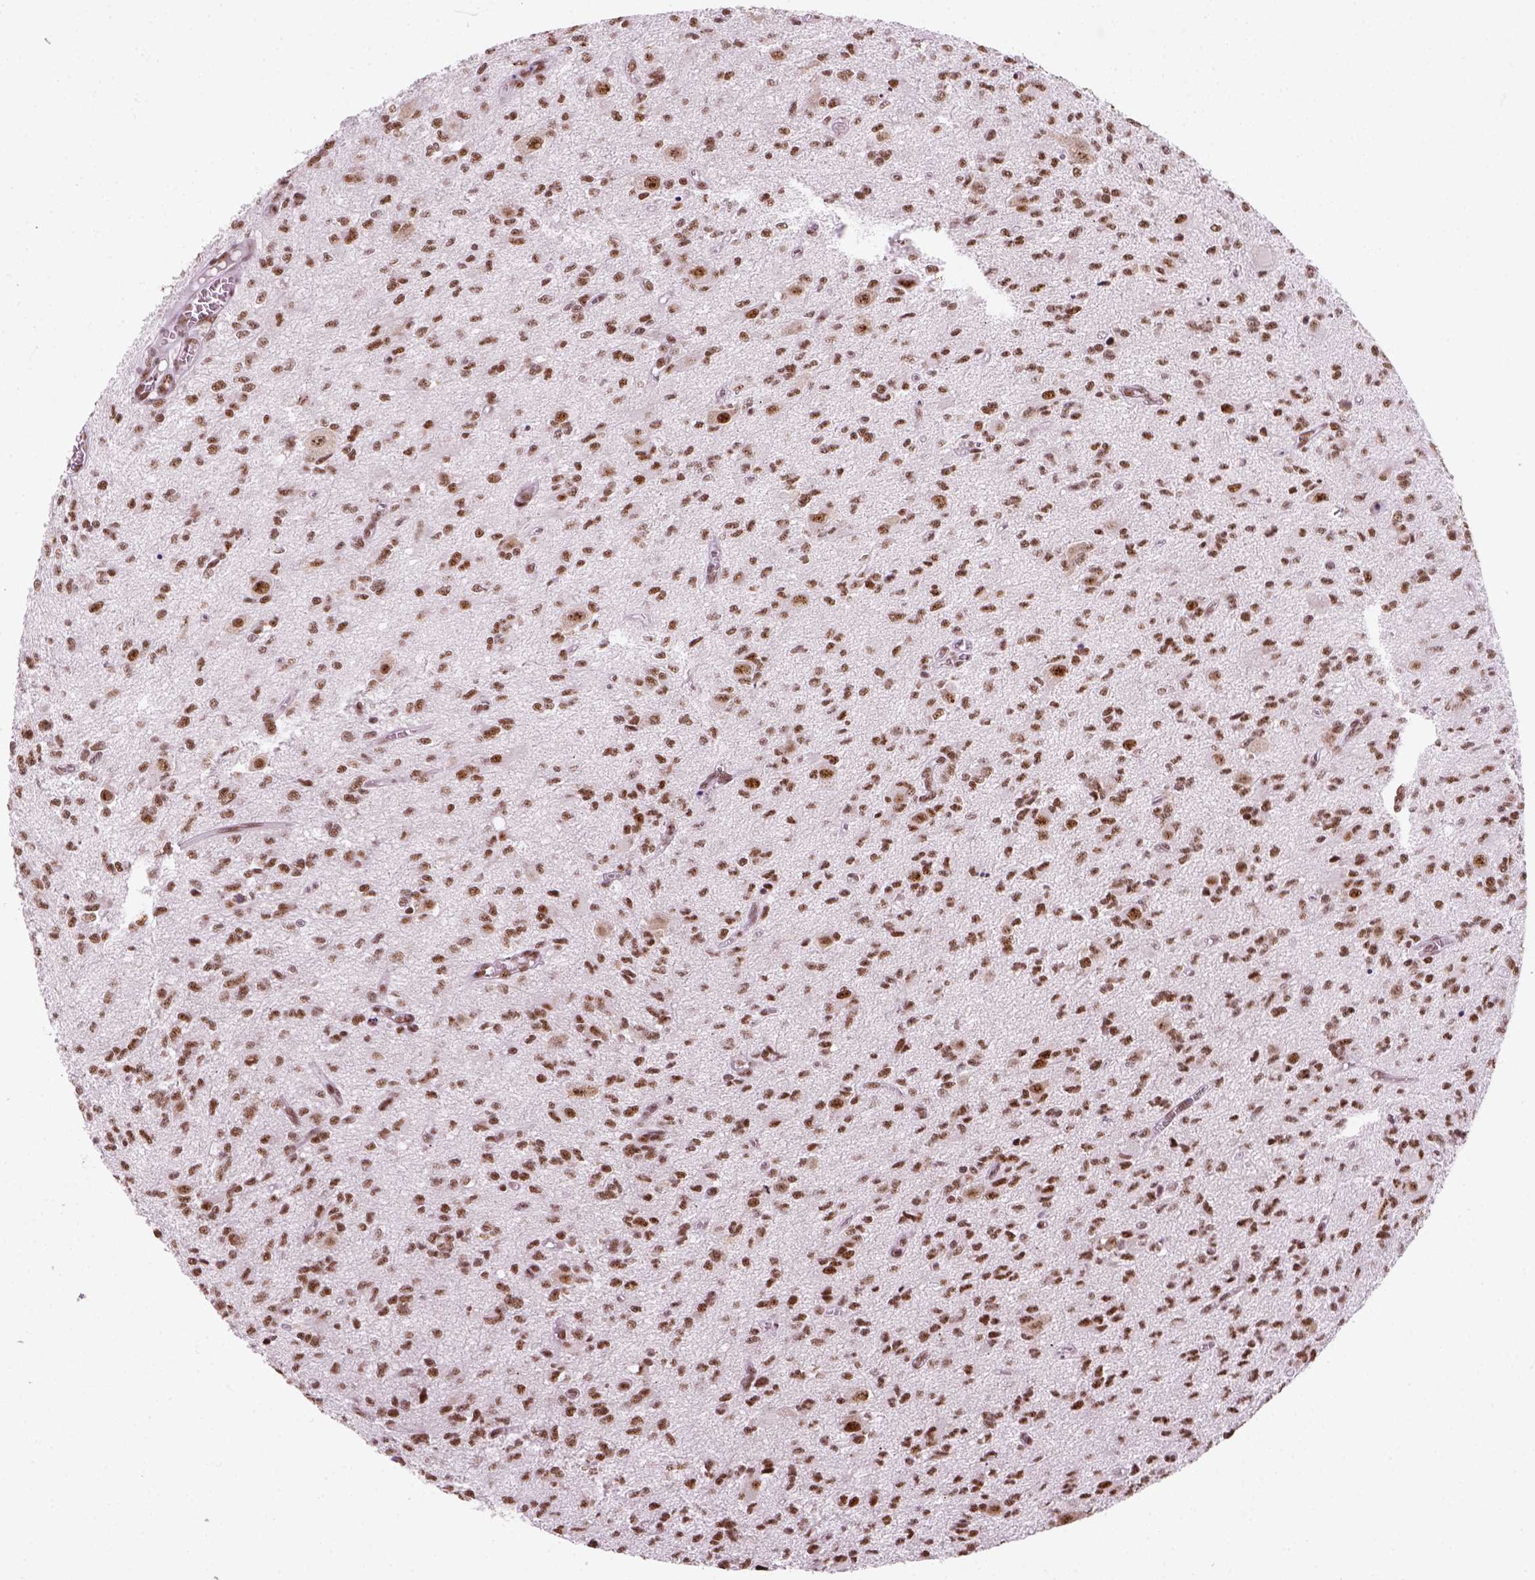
{"staining": {"intensity": "moderate", "quantity": ">75%", "location": "nuclear"}, "tissue": "glioma", "cell_type": "Tumor cells", "image_type": "cancer", "snomed": [{"axis": "morphology", "description": "Glioma, malignant, Low grade"}, {"axis": "topography", "description": "Brain"}], "caption": "The histopathology image displays immunohistochemical staining of malignant glioma (low-grade). There is moderate nuclear staining is seen in approximately >75% of tumor cells.", "gene": "GTF2F1", "patient": {"sex": "male", "age": 64}}